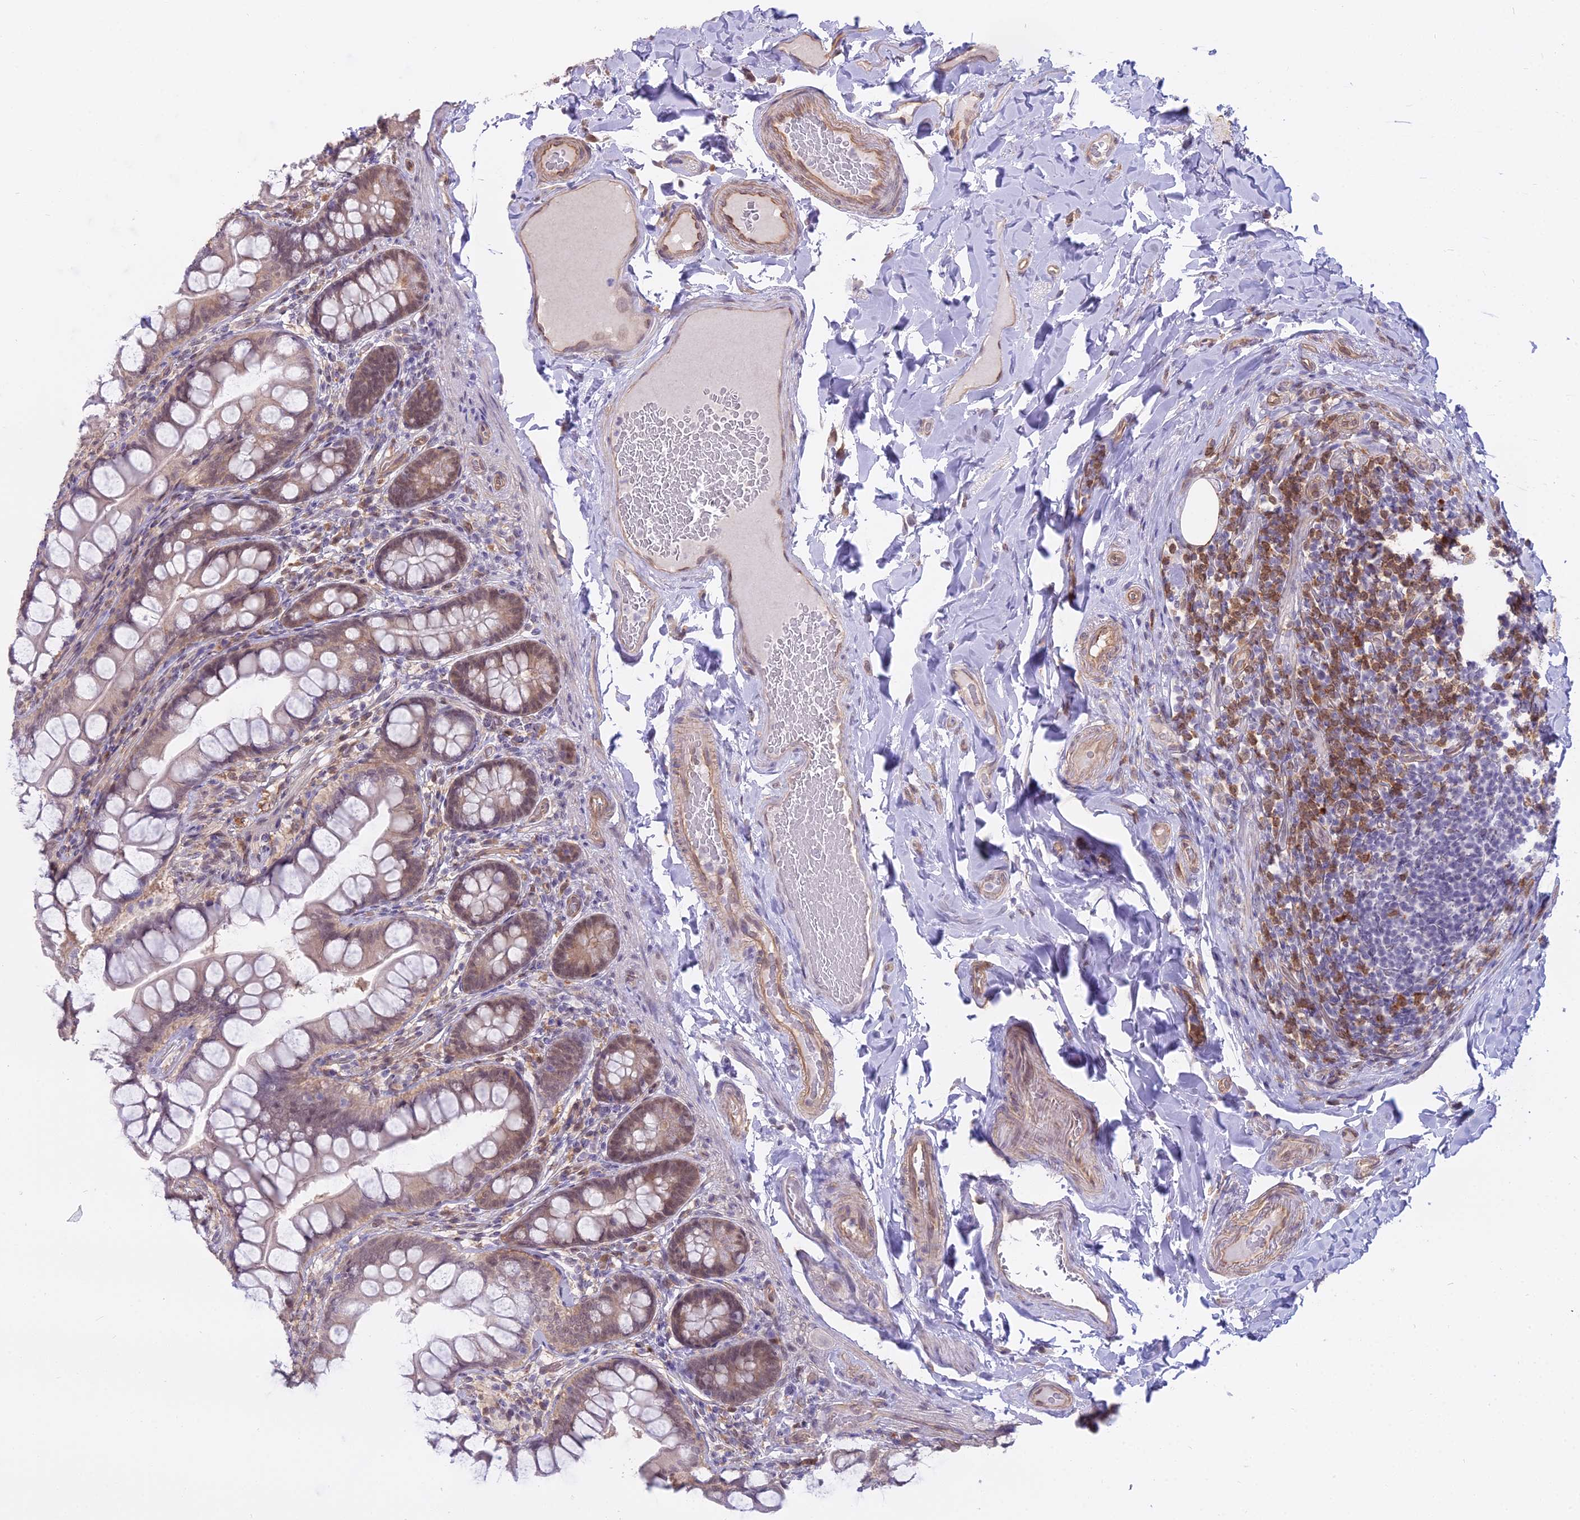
{"staining": {"intensity": "weak", "quantity": ">75%", "location": "cytoplasmic/membranous,nuclear"}, "tissue": "small intestine", "cell_type": "Glandular cells", "image_type": "normal", "snomed": [{"axis": "morphology", "description": "Normal tissue, NOS"}, {"axis": "topography", "description": "Small intestine"}], "caption": "The micrograph reveals staining of benign small intestine, revealing weak cytoplasmic/membranous,nuclear protein expression (brown color) within glandular cells.", "gene": "BLNK", "patient": {"sex": "male", "age": 70}}